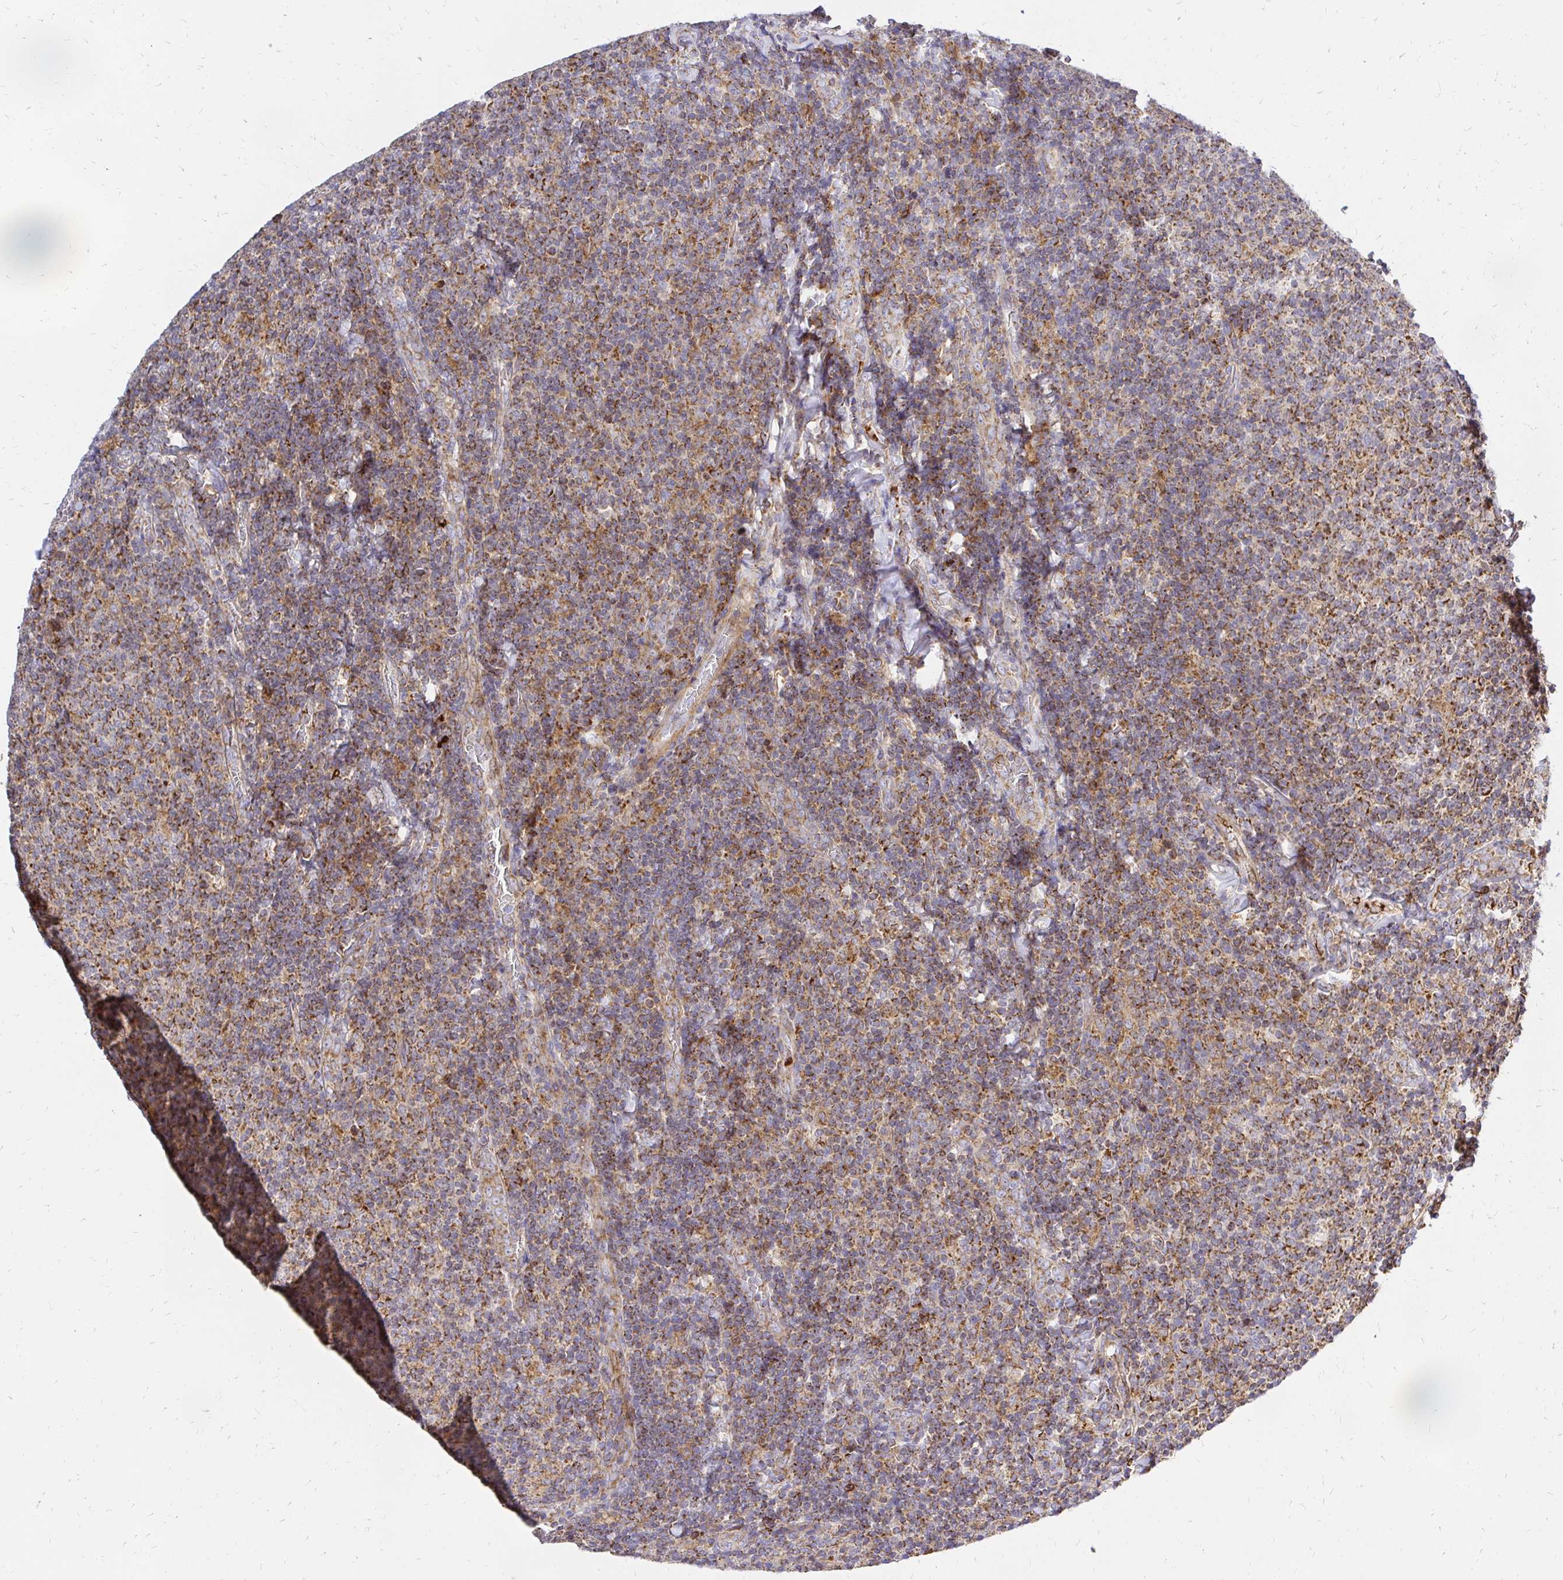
{"staining": {"intensity": "moderate", "quantity": ">75%", "location": "cytoplasmic/membranous"}, "tissue": "lymphoma", "cell_type": "Tumor cells", "image_type": "cancer", "snomed": [{"axis": "morphology", "description": "Malignant lymphoma, non-Hodgkin's type, Low grade"}, {"axis": "topography", "description": "Lymph node"}], "caption": "IHC staining of lymphoma, which exhibits medium levels of moderate cytoplasmic/membranous staining in approximately >75% of tumor cells indicating moderate cytoplasmic/membranous protein positivity. The staining was performed using DAB (brown) for protein detection and nuclei were counterstained in hematoxylin (blue).", "gene": "MRPL13", "patient": {"sex": "male", "age": 52}}